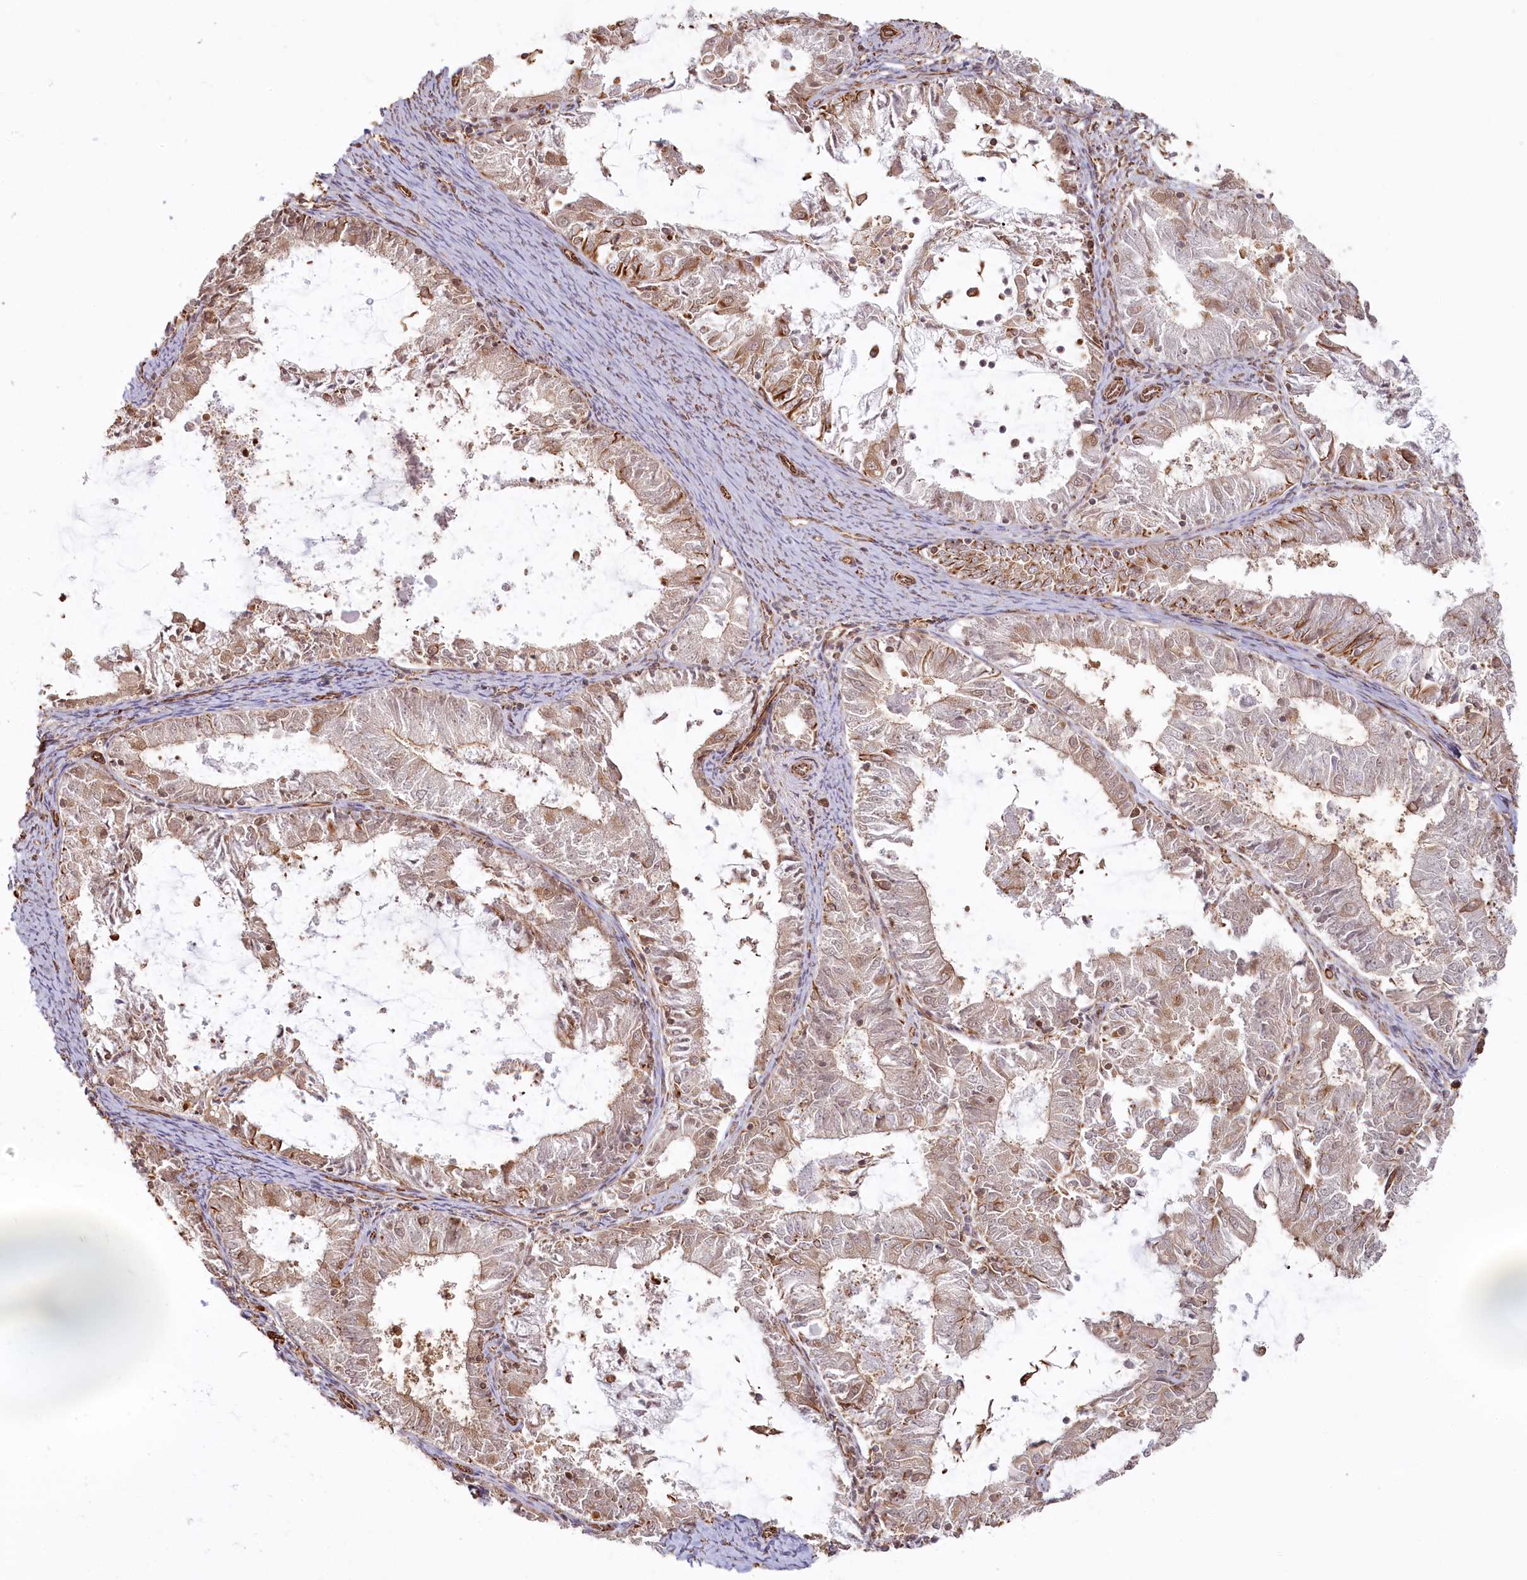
{"staining": {"intensity": "moderate", "quantity": "<25%", "location": "cytoplasmic/membranous"}, "tissue": "endometrial cancer", "cell_type": "Tumor cells", "image_type": "cancer", "snomed": [{"axis": "morphology", "description": "Adenocarcinoma, NOS"}, {"axis": "topography", "description": "Endometrium"}], "caption": "Immunohistochemical staining of human endometrial cancer exhibits low levels of moderate cytoplasmic/membranous protein staining in about <25% of tumor cells.", "gene": "TTC1", "patient": {"sex": "female", "age": 57}}